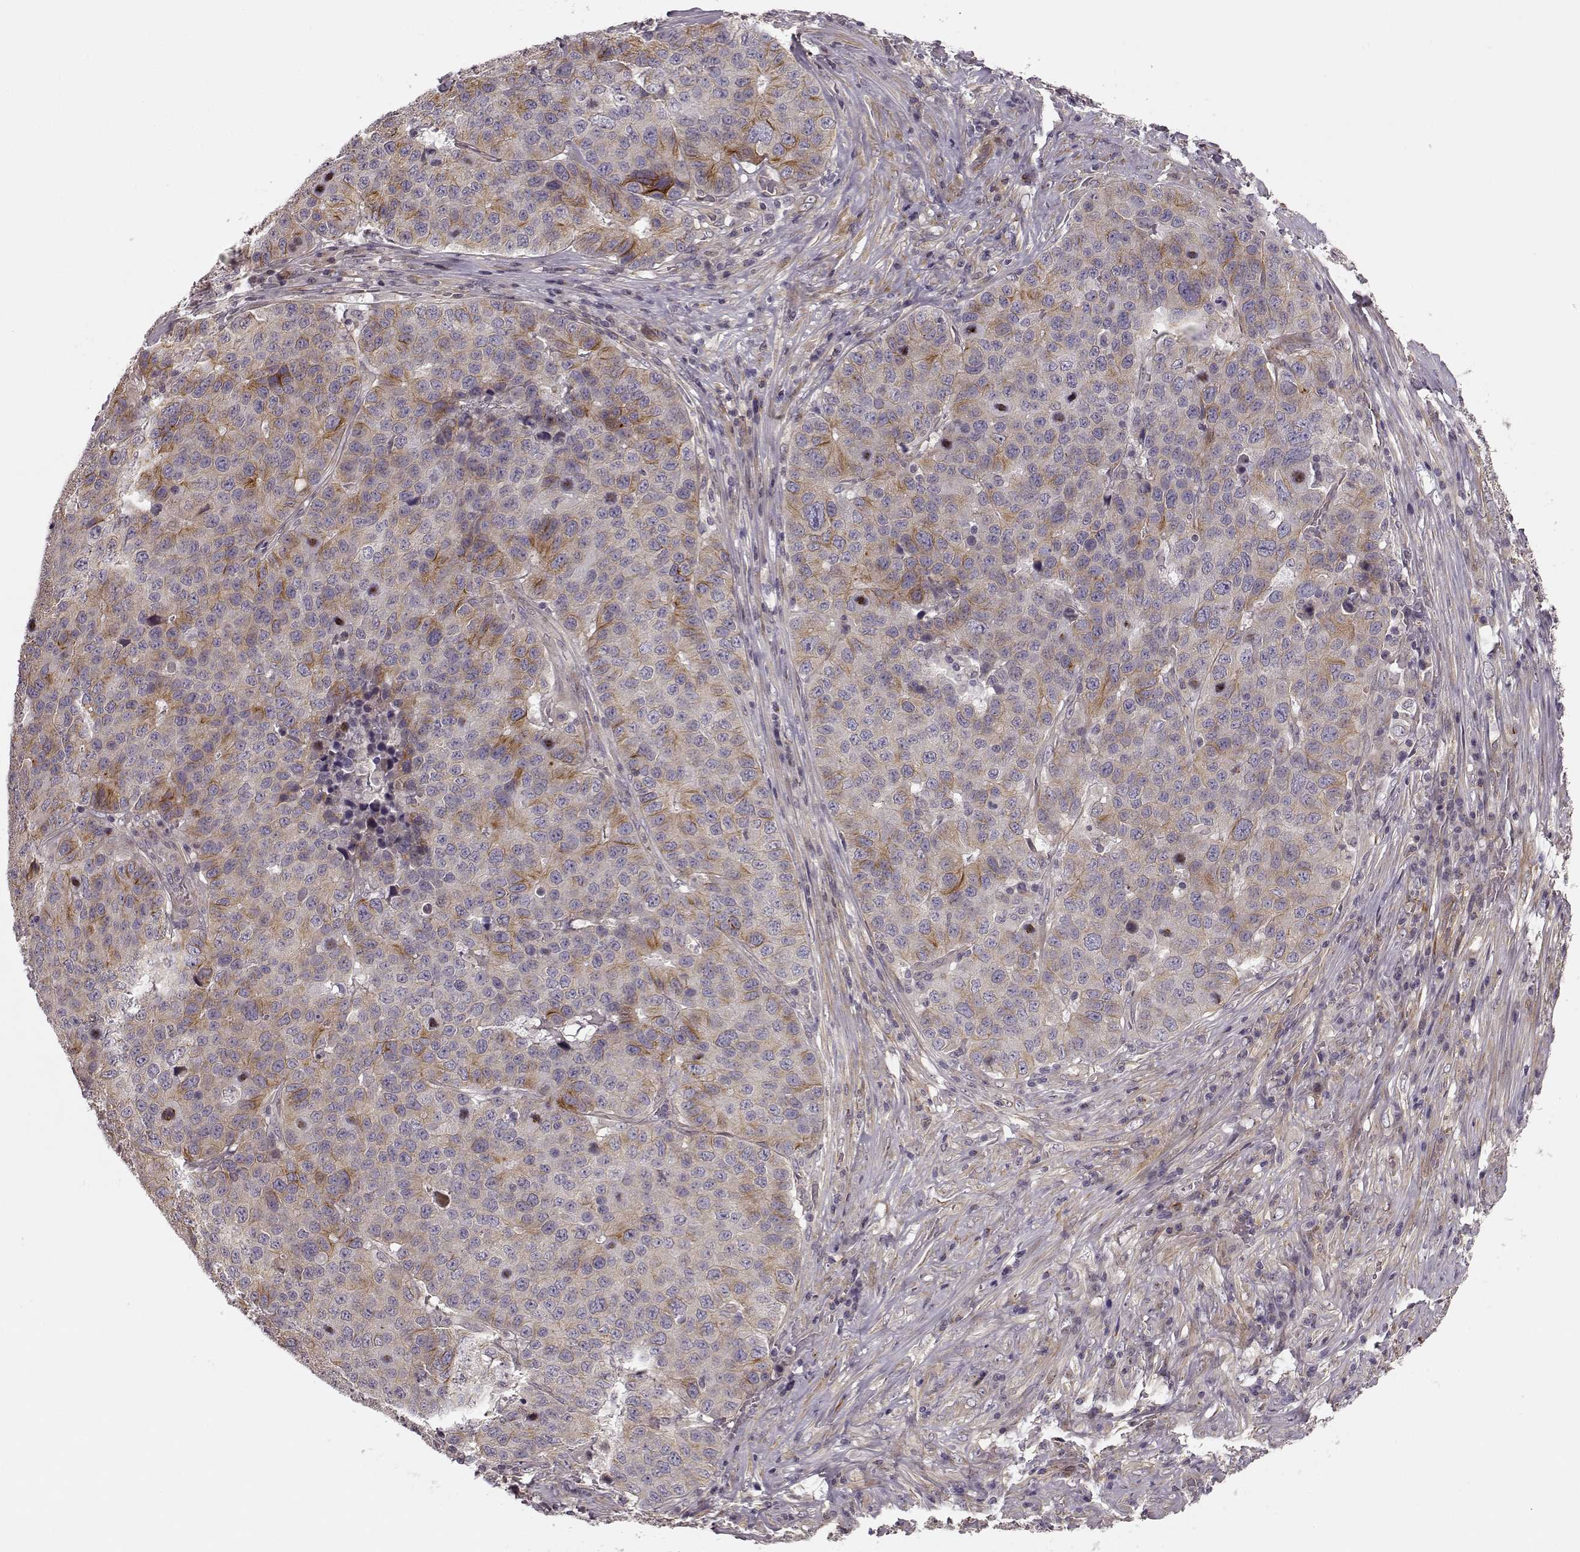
{"staining": {"intensity": "moderate", "quantity": "<25%", "location": "cytoplasmic/membranous"}, "tissue": "stomach cancer", "cell_type": "Tumor cells", "image_type": "cancer", "snomed": [{"axis": "morphology", "description": "Adenocarcinoma, NOS"}, {"axis": "topography", "description": "Stomach"}], "caption": "Moderate cytoplasmic/membranous protein staining is identified in approximately <25% of tumor cells in adenocarcinoma (stomach).", "gene": "MTR", "patient": {"sex": "male", "age": 71}}